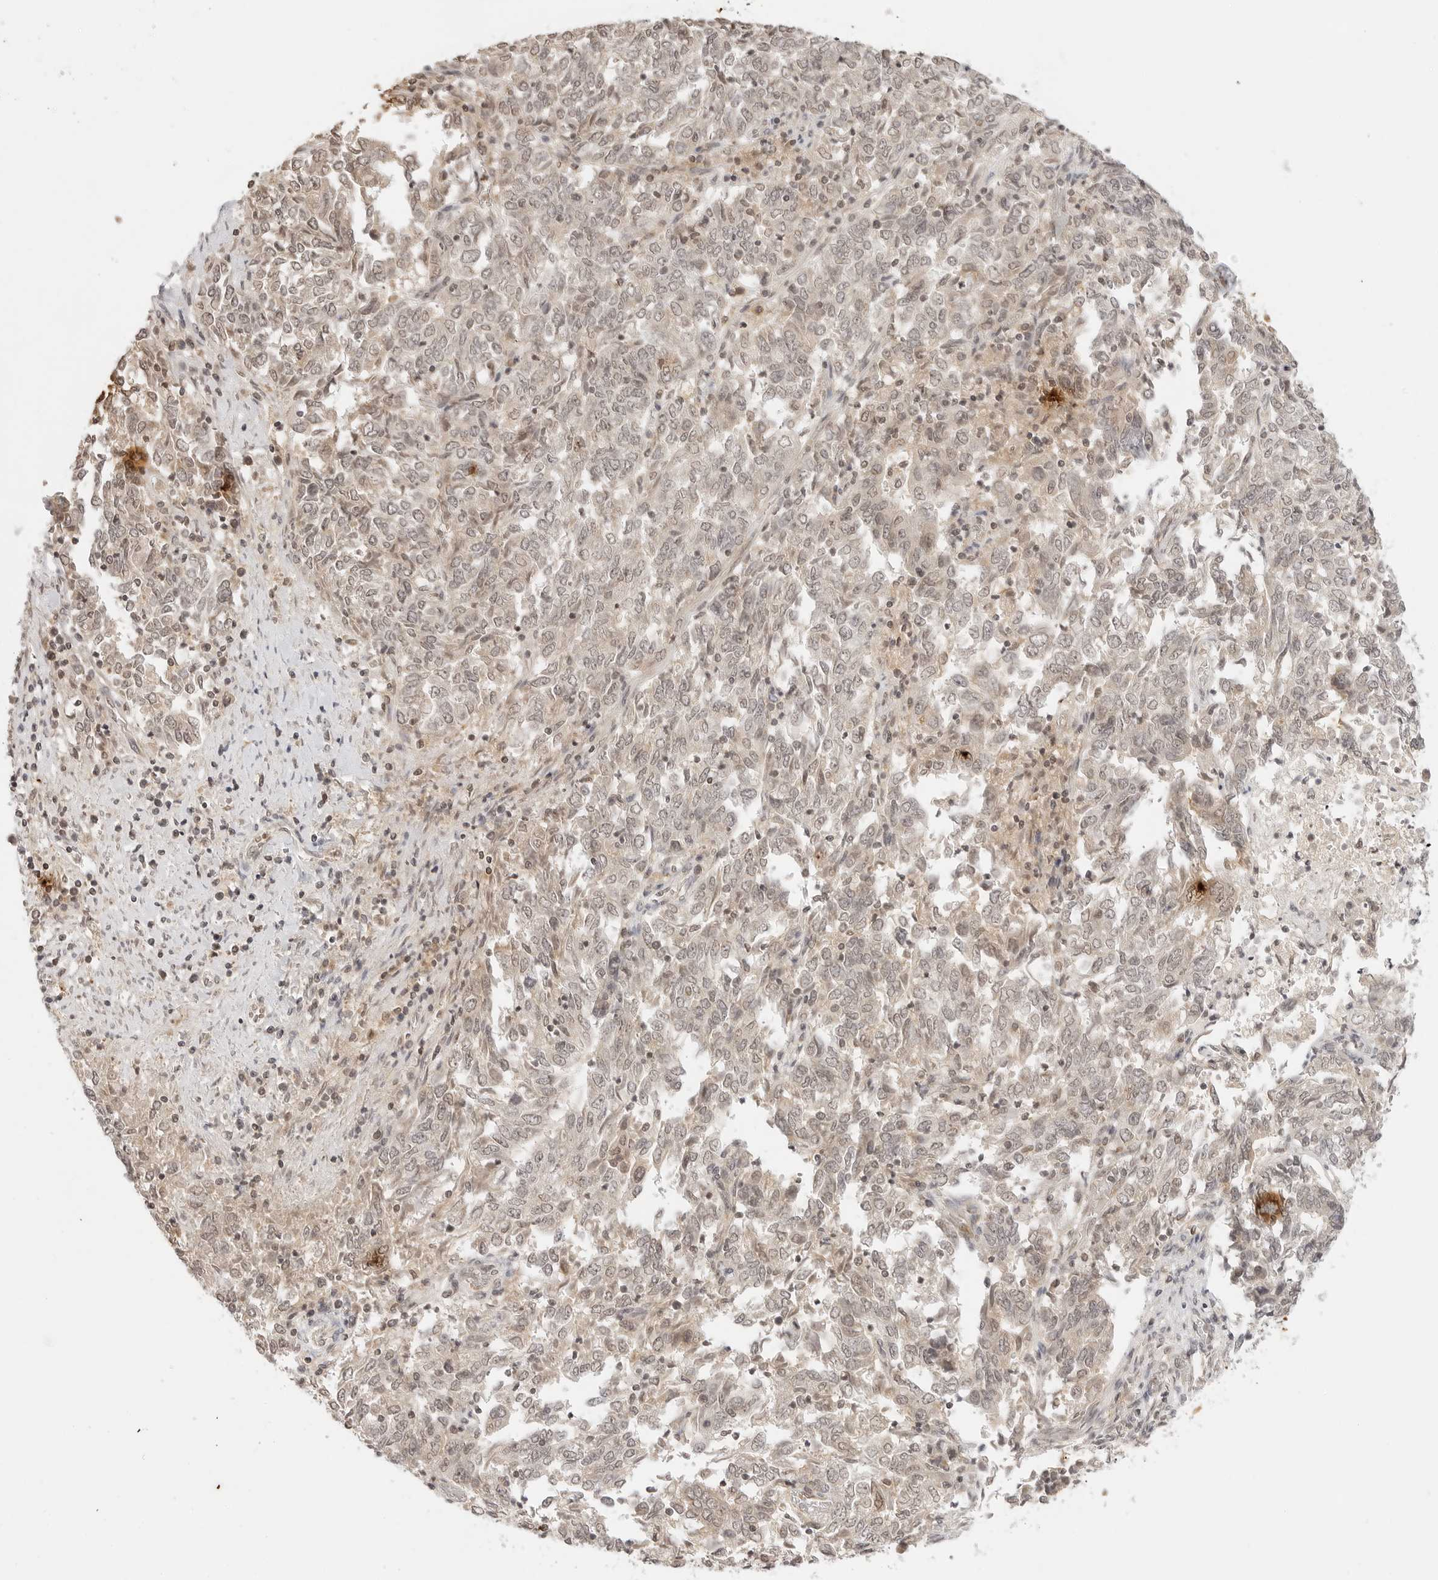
{"staining": {"intensity": "weak", "quantity": "<25%", "location": "cytoplasmic/membranous,nuclear"}, "tissue": "endometrial cancer", "cell_type": "Tumor cells", "image_type": "cancer", "snomed": [{"axis": "morphology", "description": "Adenocarcinoma, NOS"}, {"axis": "topography", "description": "Endometrium"}], "caption": "IHC photomicrograph of human endometrial adenocarcinoma stained for a protein (brown), which shows no positivity in tumor cells.", "gene": "GPR34", "patient": {"sex": "female", "age": 80}}